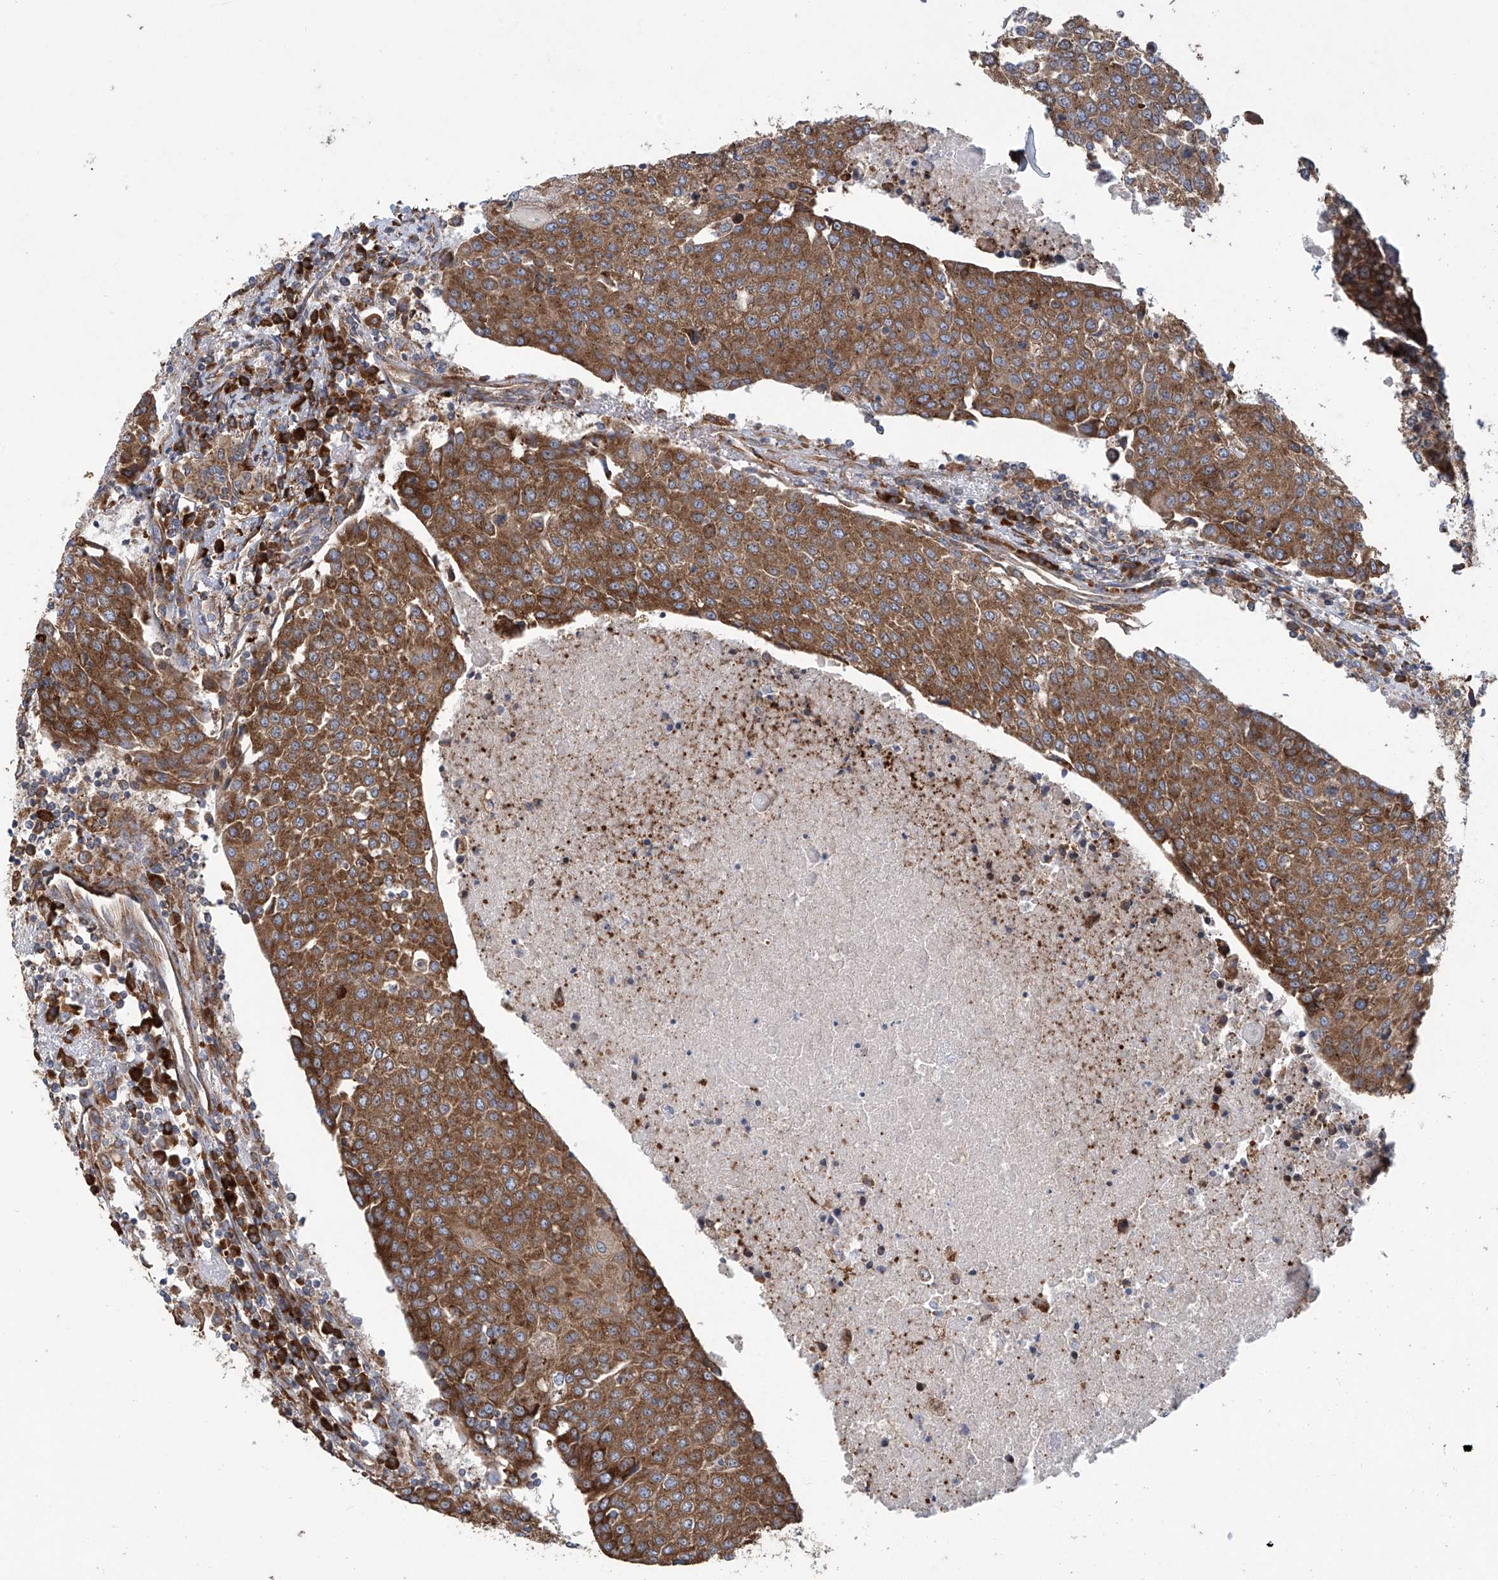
{"staining": {"intensity": "strong", "quantity": ">75%", "location": "cytoplasmic/membranous"}, "tissue": "urothelial cancer", "cell_type": "Tumor cells", "image_type": "cancer", "snomed": [{"axis": "morphology", "description": "Urothelial carcinoma, High grade"}, {"axis": "topography", "description": "Urinary bladder"}], "caption": "DAB (3,3'-diaminobenzidine) immunohistochemical staining of human urothelial cancer exhibits strong cytoplasmic/membranous protein expression in about >75% of tumor cells.", "gene": "SENP2", "patient": {"sex": "female", "age": 85}}